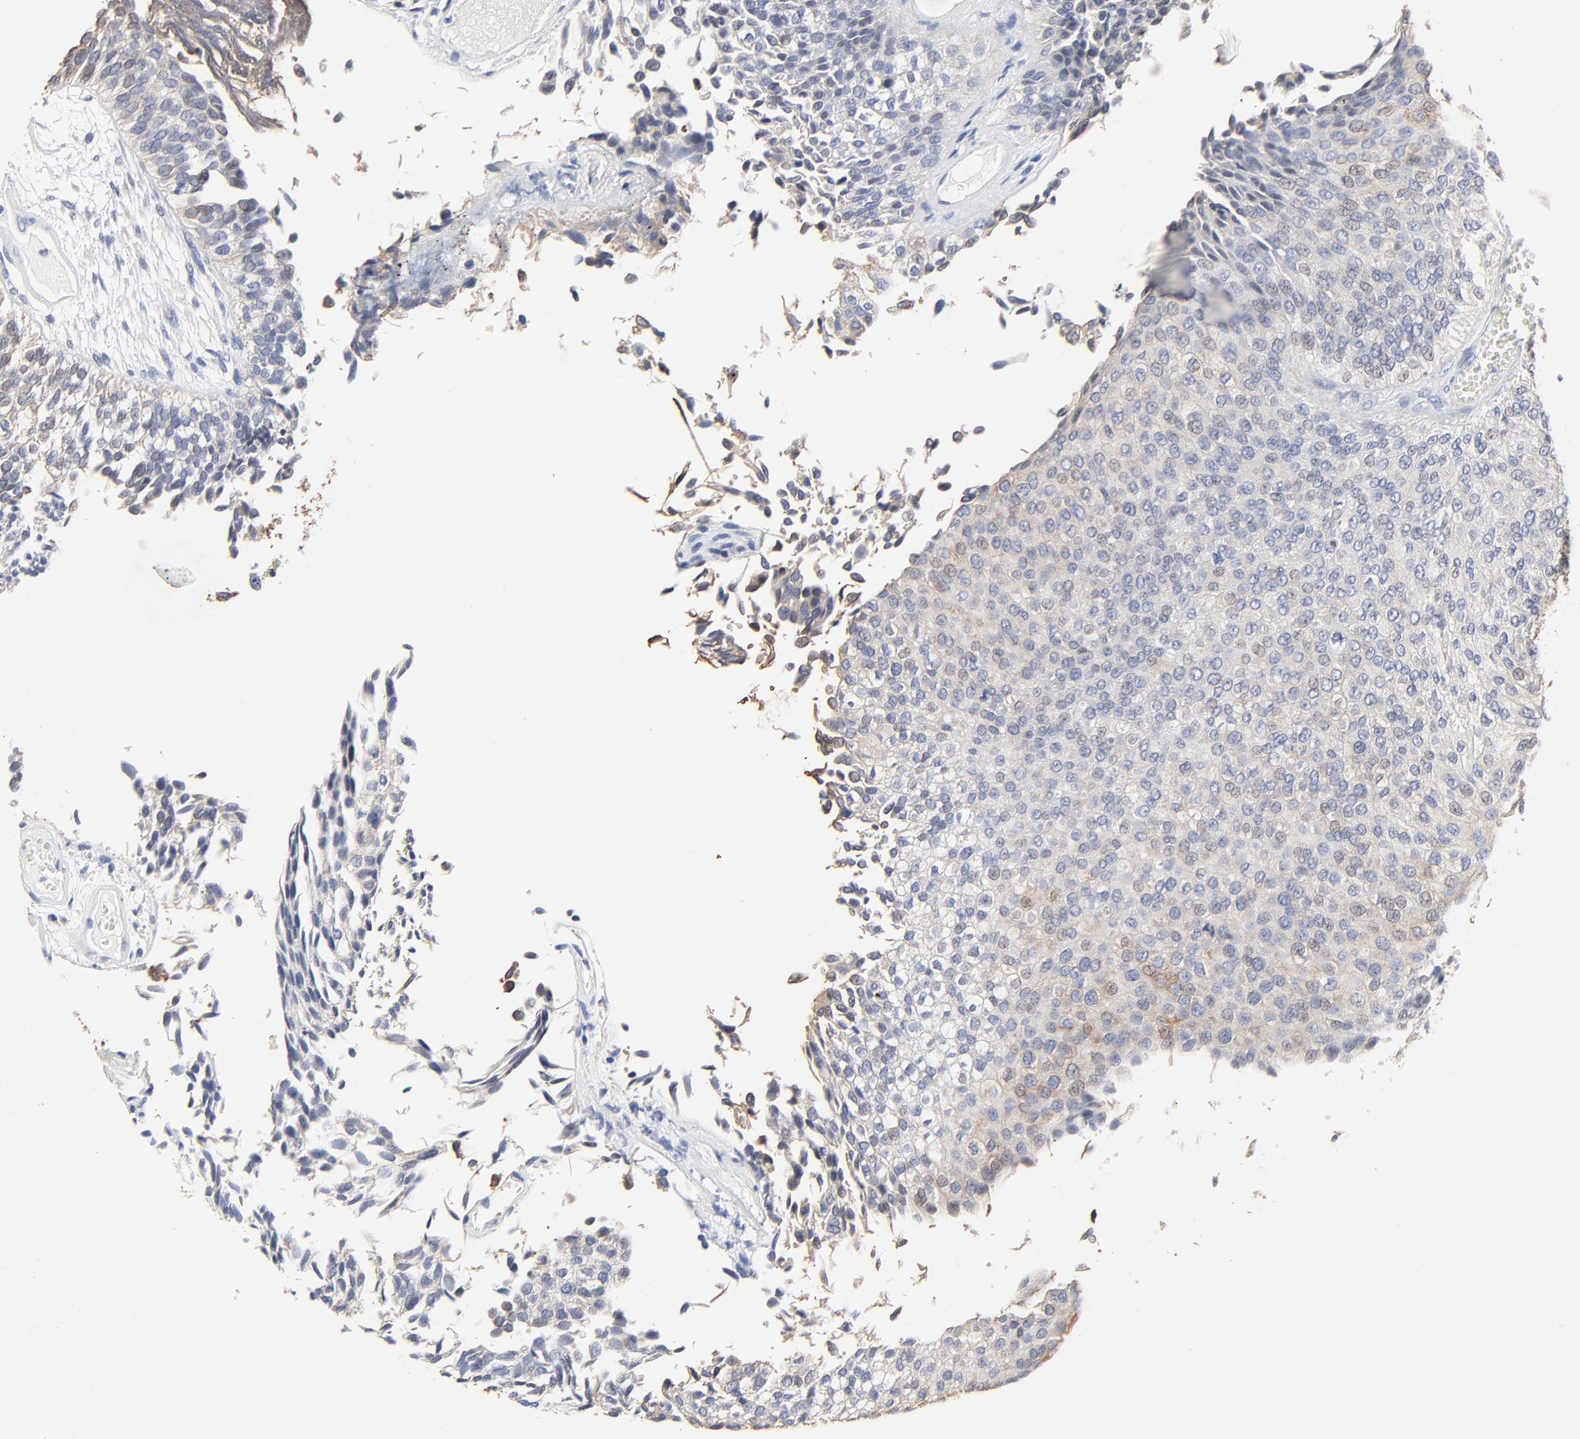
{"staining": {"intensity": "weak", "quantity": "<25%", "location": "nuclear"}, "tissue": "urothelial cancer", "cell_type": "Tumor cells", "image_type": "cancer", "snomed": [{"axis": "morphology", "description": "Urothelial carcinoma, Low grade"}, {"axis": "topography", "description": "Urinary bladder"}], "caption": "A high-resolution histopathology image shows IHC staining of urothelial carcinoma (low-grade), which displays no significant expression in tumor cells.", "gene": "LNX1", "patient": {"sex": "male", "age": 84}}